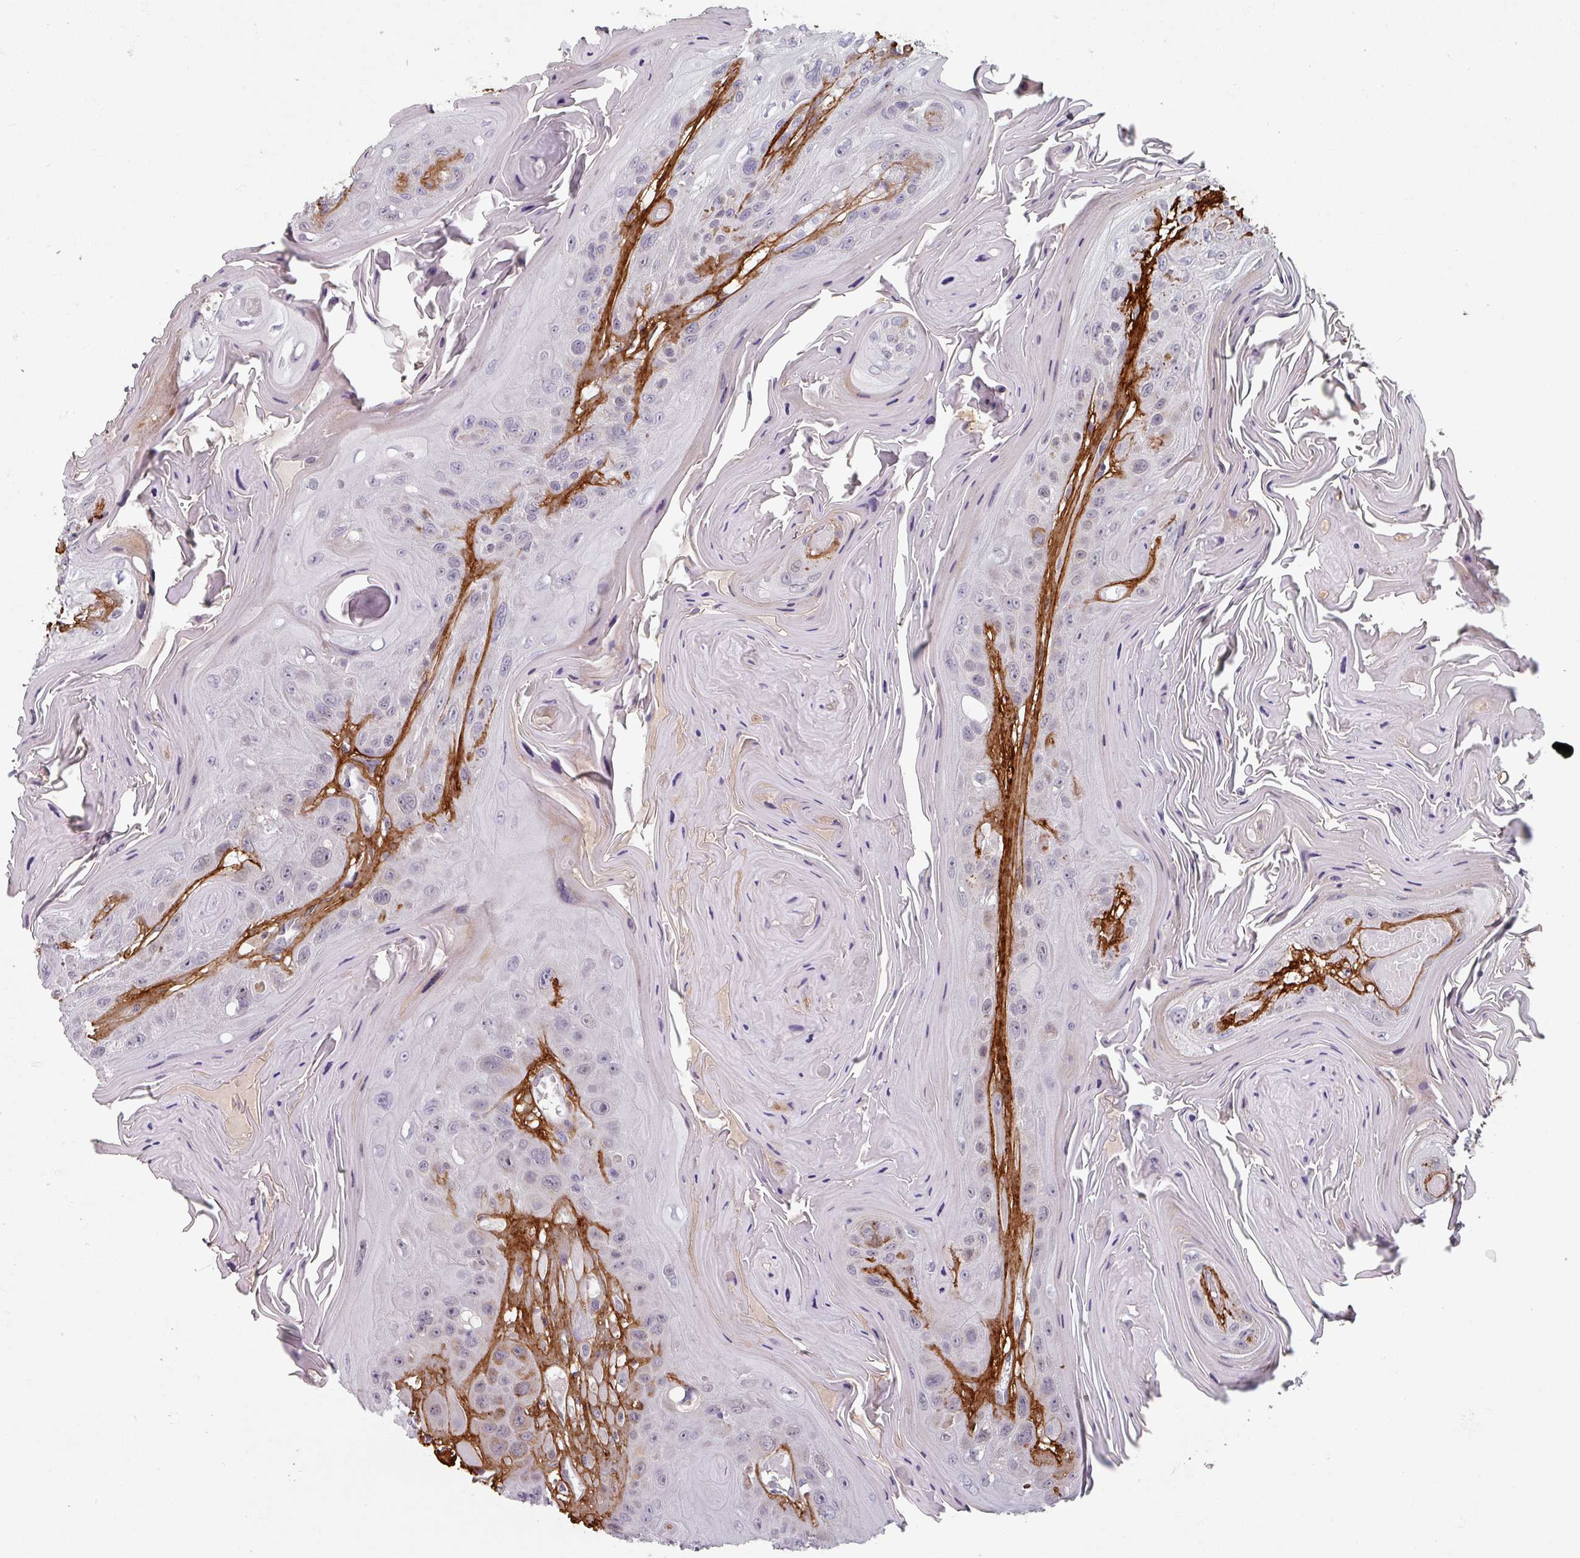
{"staining": {"intensity": "moderate", "quantity": "<25%", "location": "cytoplasmic/membranous"}, "tissue": "head and neck cancer", "cell_type": "Tumor cells", "image_type": "cancer", "snomed": [{"axis": "morphology", "description": "Squamous cell carcinoma, NOS"}, {"axis": "topography", "description": "Head-Neck"}], "caption": "Human head and neck cancer stained with a protein marker shows moderate staining in tumor cells.", "gene": "CYB5RL", "patient": {"sex": "female", "age": 59}}